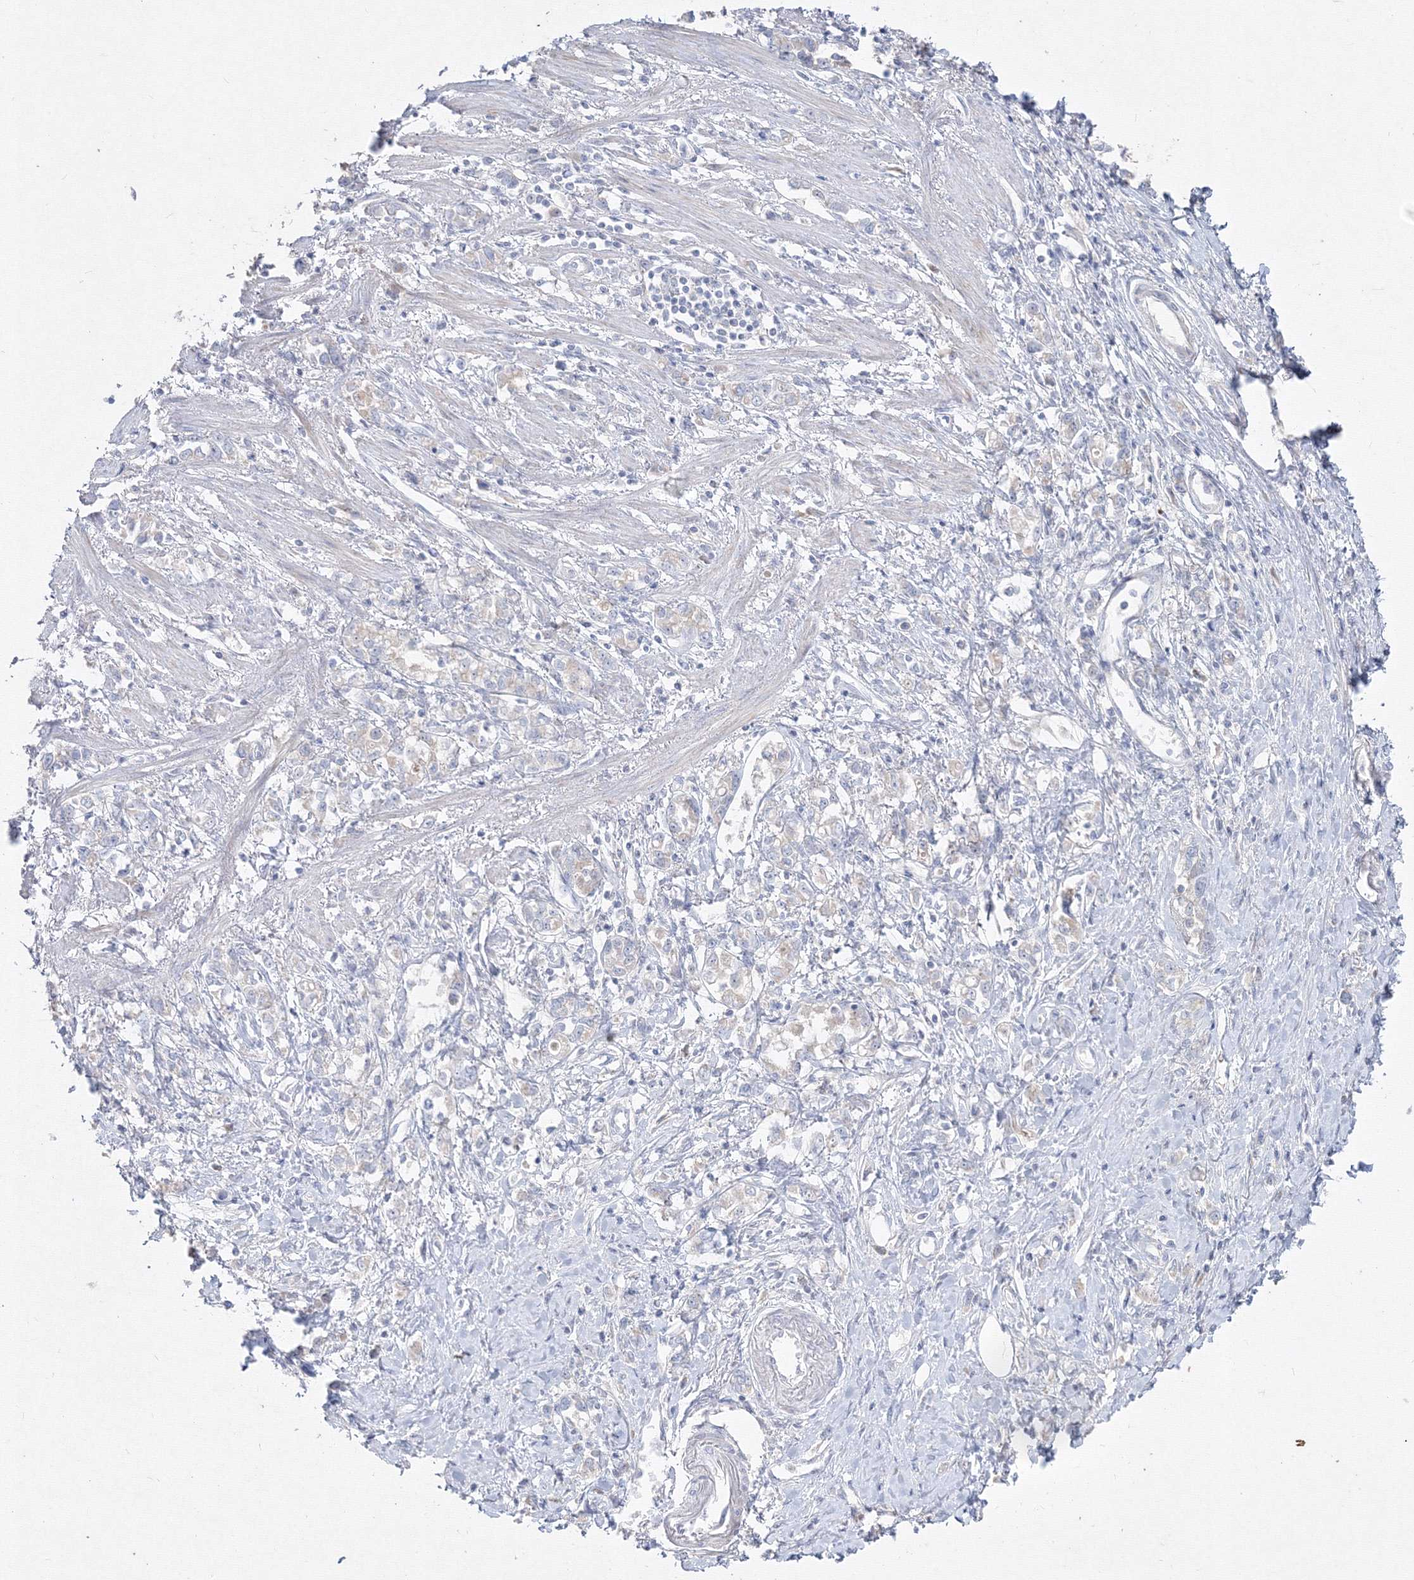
{"staining": {"intensity": "negative", "quantity": "none", "location": "none"}, "tissue": "stomach cancer", "cell_type": "Tumor cells", "image_type": "cancer", "snomed": [{"axis": "morphology", "description": "Adenocarcinoma, NOS"}, {"axis": "topography", "description": "Stomach"}], "caption": "Photomicrograph shows no protein positivity in tumor cells of stomach cancer tissue.", "gene": "FBXL8", "patient": {"sex": "female", "age": 76}}